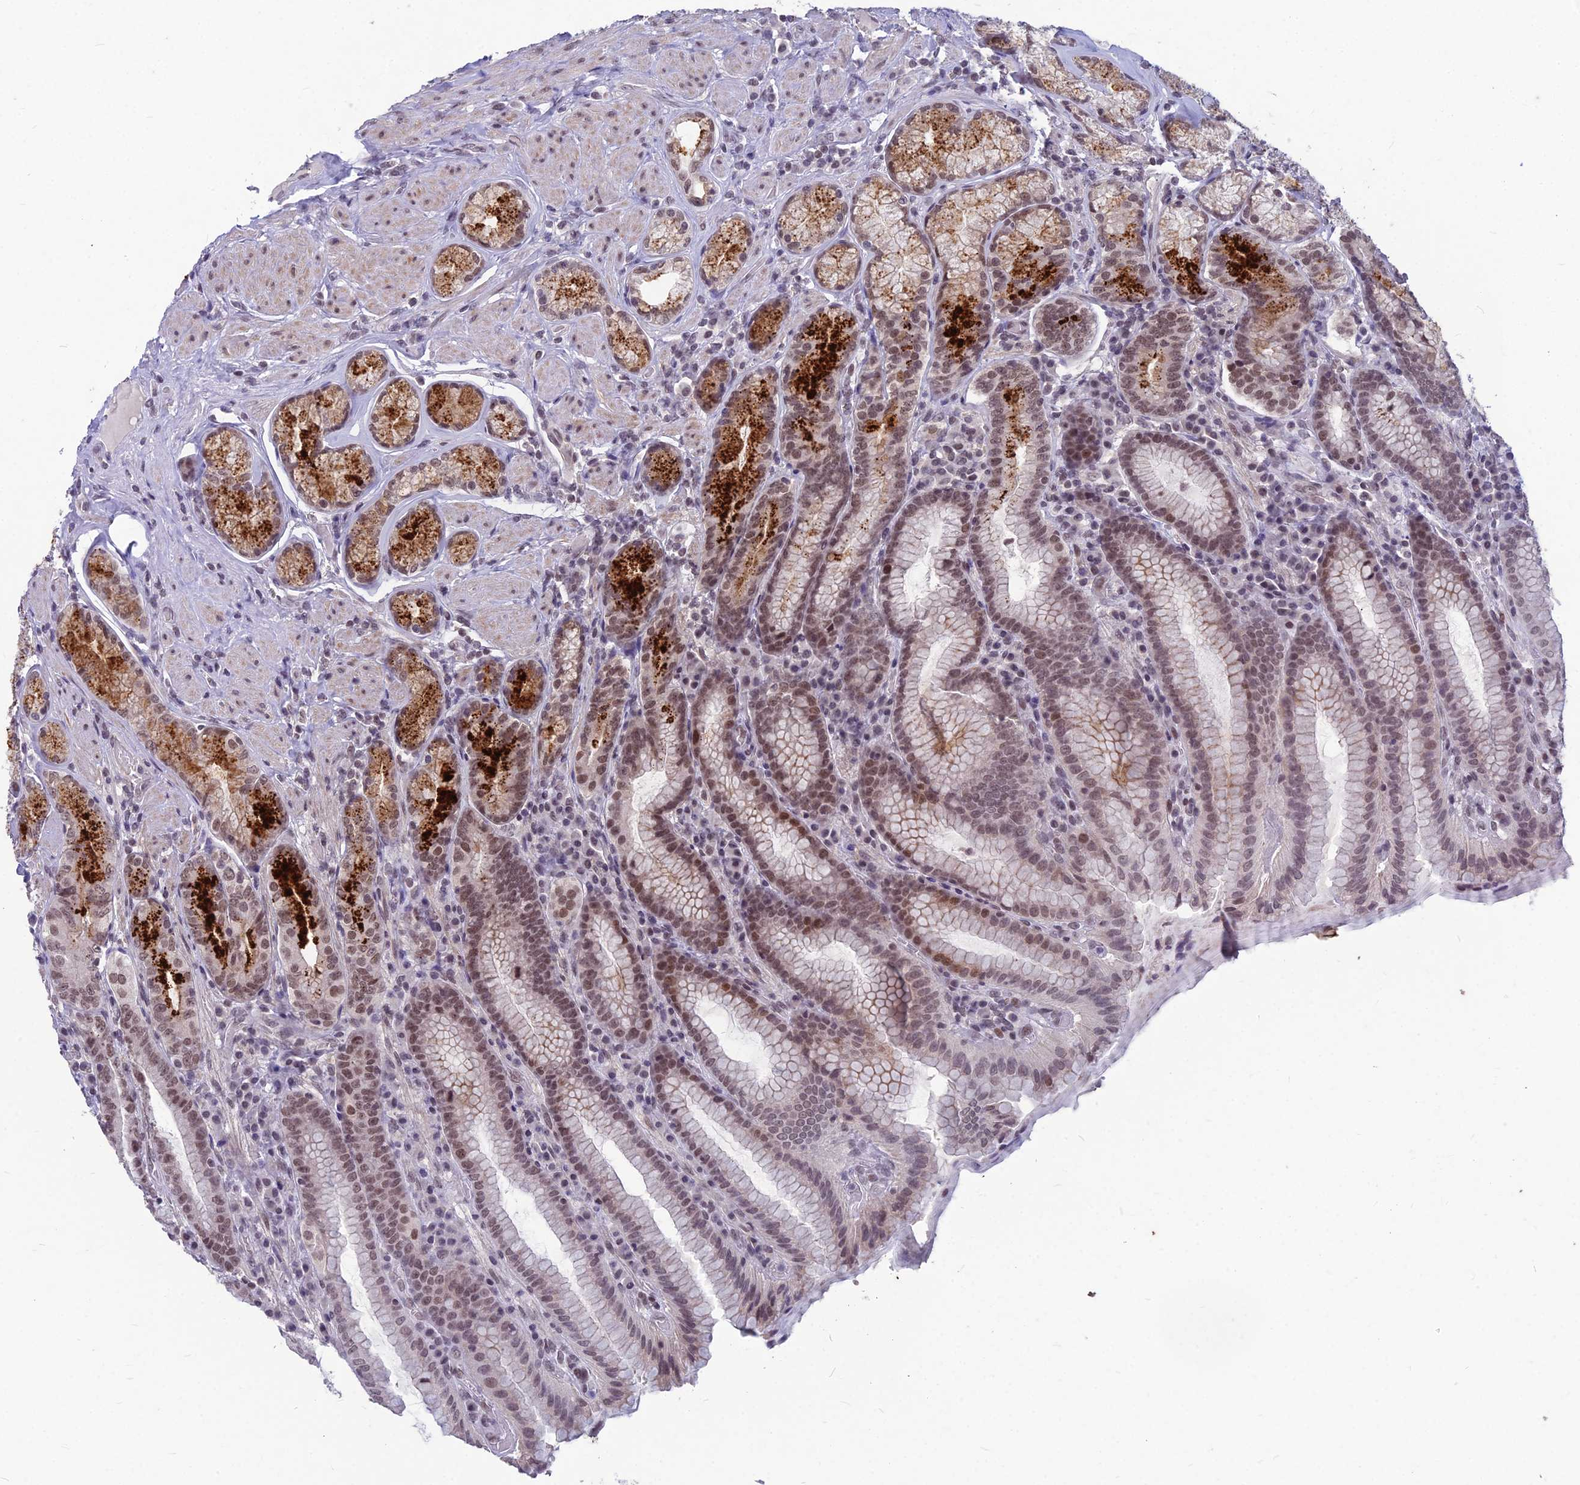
{"staining": {"intensity": "strong", "quantity": "25%-75%", "location": "cytoplasmic/membranous,nuclear"}, "tissue": "stomach", "cell_type": "Glandular cells", "image_type": "normal", "snomed": [{"axis": "morphology", "description": "Normal tissue, NOS"}, {"axis": "topography", "description": "Stomach, upper"}, {"axis": "topography", "description": "Stomach, lower"}], "caption": "Strong cytoplasmic/membranous,nuclear protein staining is identified in about 25%-75% of glandular cells in stomach.", "gene": "KAT7", "patient": {"sex": "female", "age": 76}}